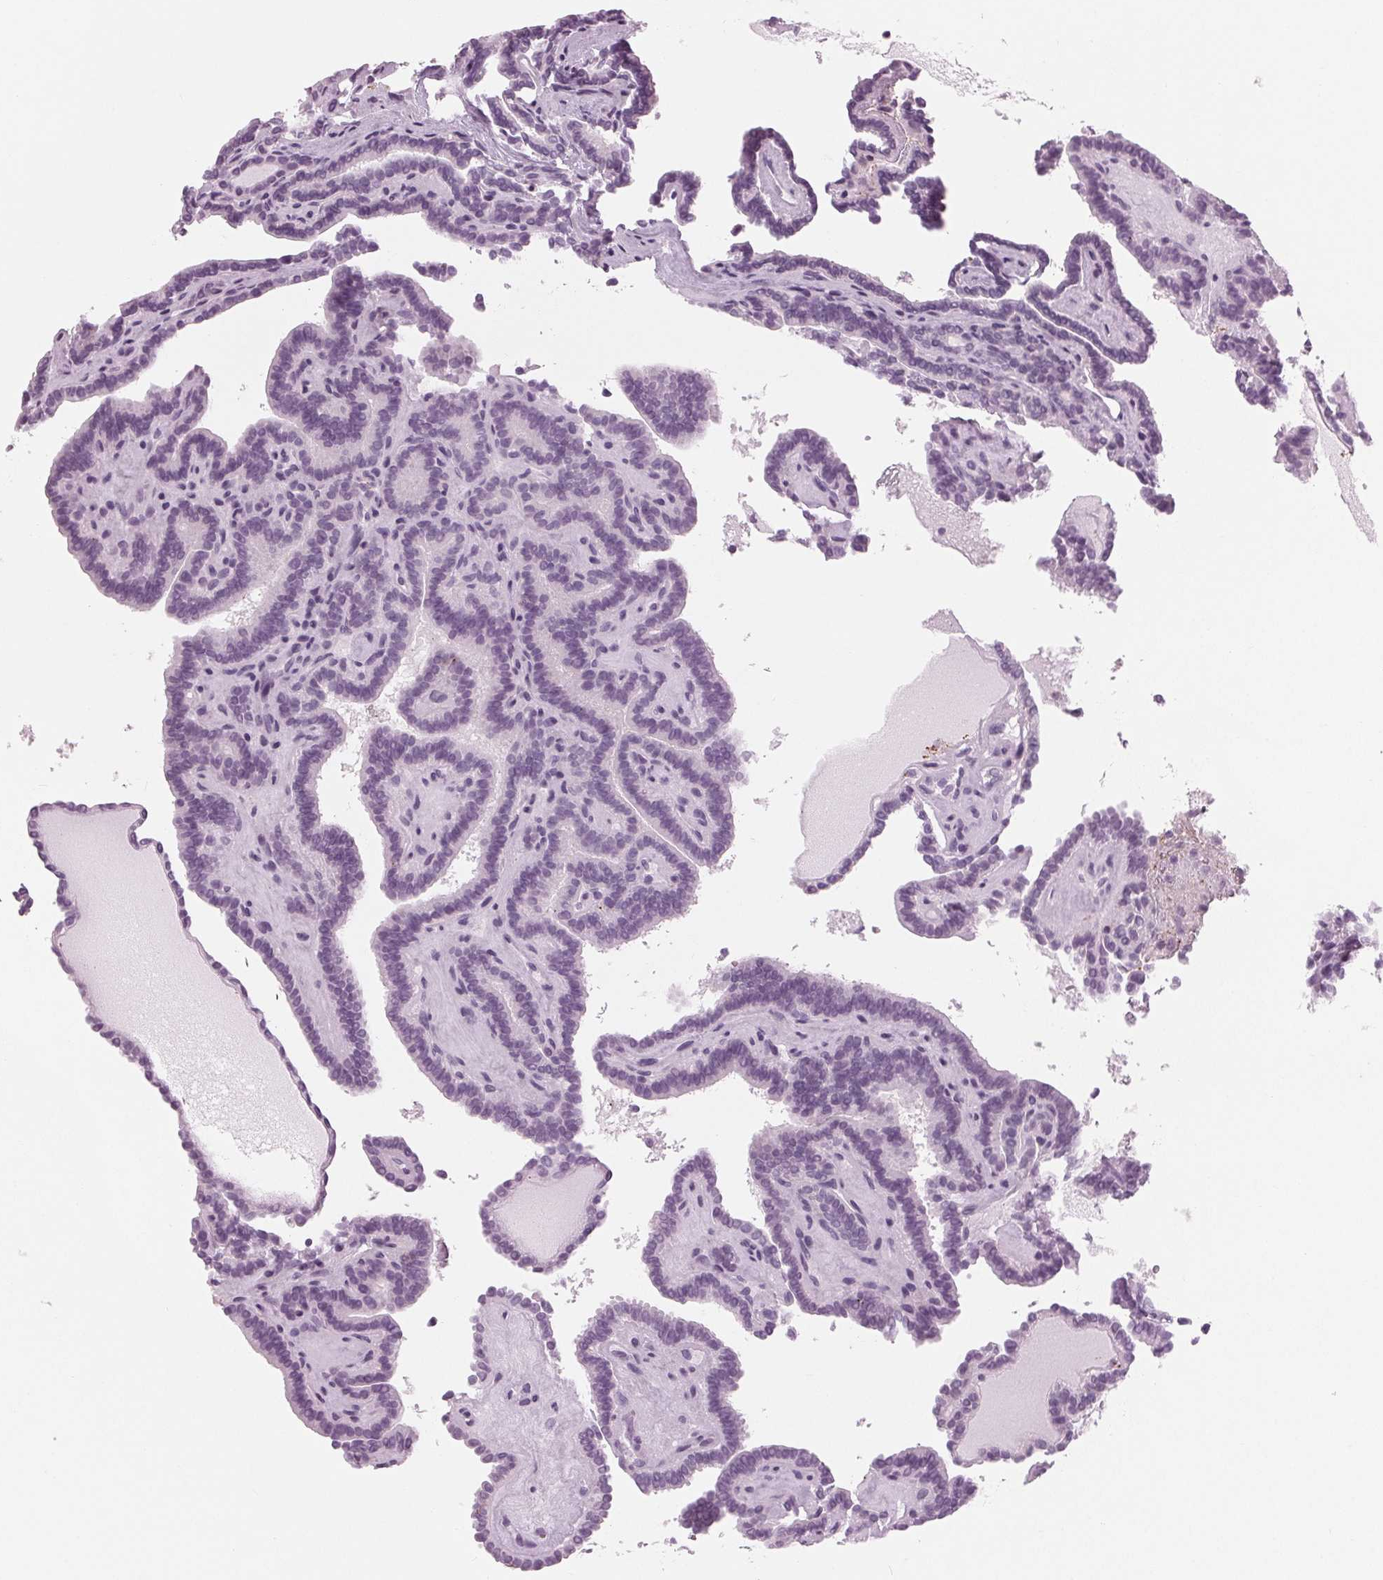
{"staining": {"intensity": "negative", "quantity": "none", "location": "none"}, "tissue": "thyroid cancer", "cell_type": "Tumor cells", "image_type": "cancer", "snomed": [{"axis": "morphology", "description": "Papillary adenocarcinoma, NOS"}, {"axis": "topography", "description": "Thyroid gland"}], "caption": "High magnification brightfield microscopy of papillary adenocarcinoma (thyroid) stained with DAB (brown) and counterstained with hematoxylin (blue): tumor cells show no significant staining. (DAB immunohistochemistry (IHC) visualized using brightfield microscopy, high magnification).", "gene": "BTLA", "patient": {"sex": "female", "age": 21}}